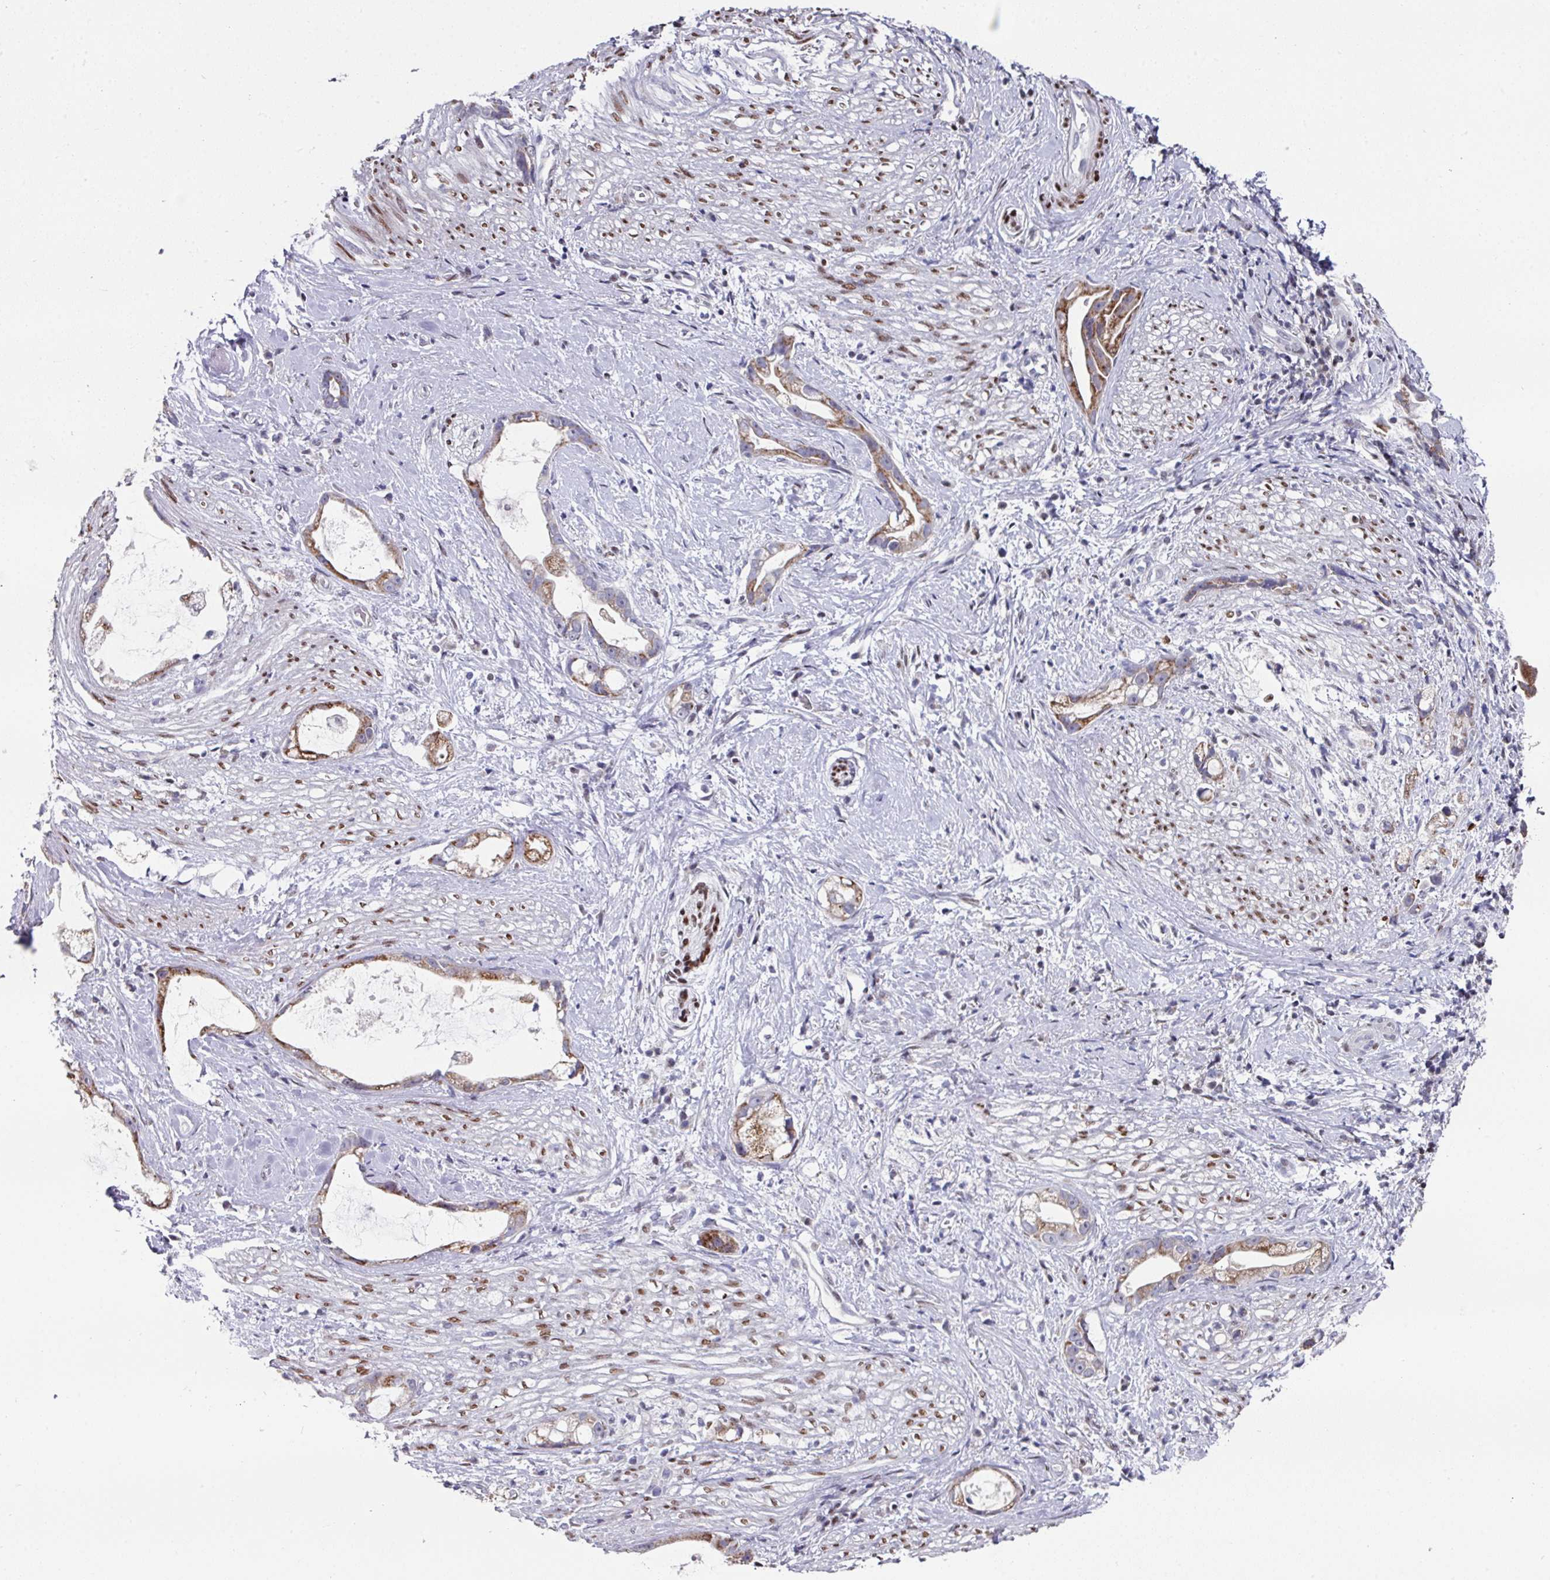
{"staining": {"intensity": "moderate", "quantity": "<25%", "location": "cytoplasmic/membranous"}, "tissue": "stomach cancer", "cell_type": "Tumor cells", "image_type": "cancer", "snomed": [{"axis": "morphology", "description": "Adenocarcinoma, NOS"}, {"axis": "topography", "description": "Stomach"}], "caption": "IHC photomicrograph of stomach cancer (adenocarcinoma) stained for a protein (brown), which displays low levels of moderate cytoplasmic/membranous positivity in approximately <25% of tumor cells.", "gene": "CBX7", "patient": {"sex": "male", "age": 55}}